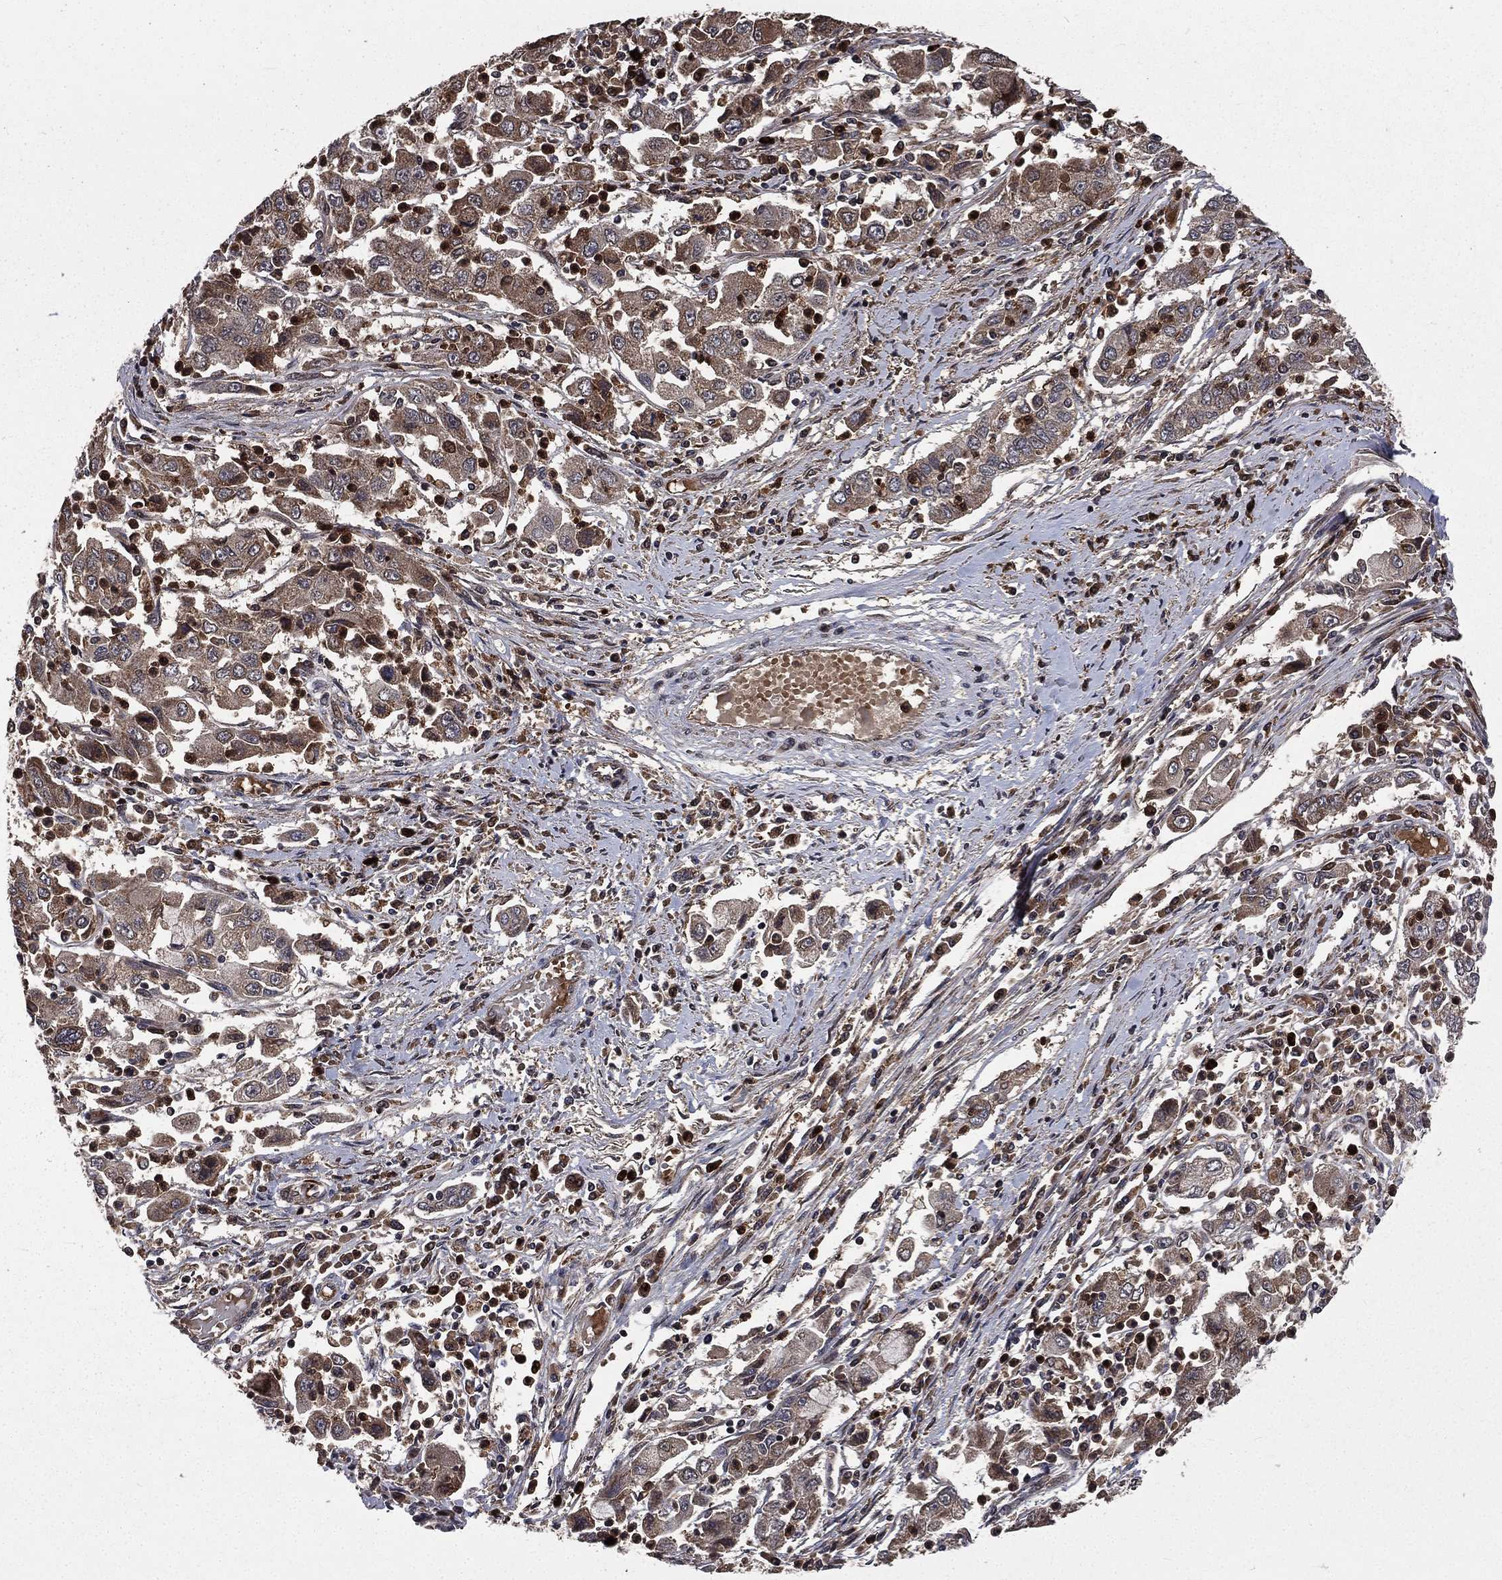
{"staining": {"intensity": "weak", "quantity": "<25%", "location": "cytoplasmic/membranous"}, "tissue": "cervical cancer", "cell_type": "Tumor cells", "image_type": "cancer", "snomed": [{"axis": "morphology", "description": "Squamous cell carcinoma, NOS"}, {"axis": "topography", "description": "Cervix"}], "caption": "Squamous cell carcinoma (cervical) stained for a protein using immunohistochemistry (IHC) exhibits no positivity tumor cells.", "gene": "LENG8", "patient": {"sex": "female", "age": 36}}